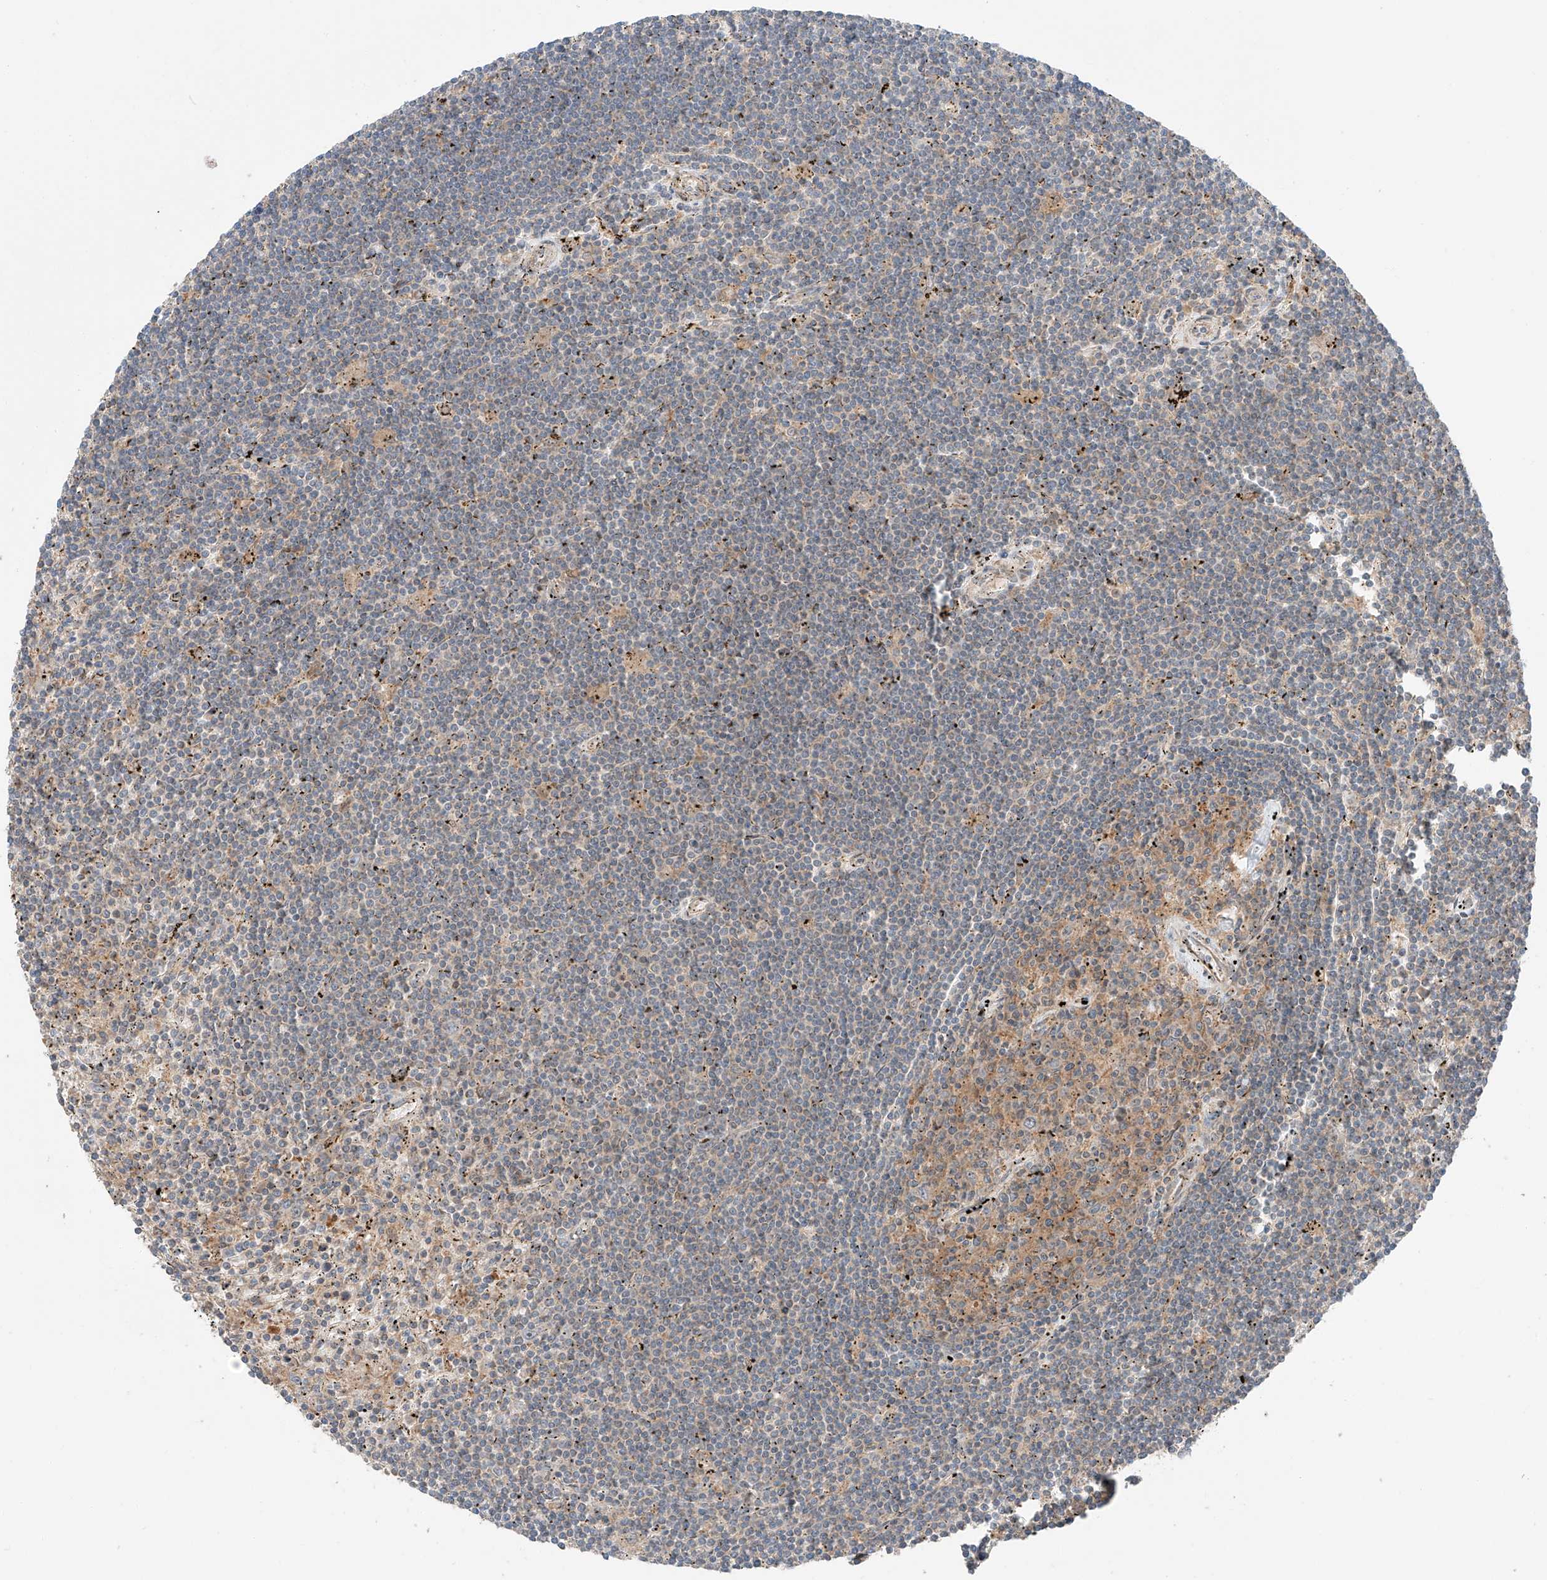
{"staining": {"intensity": "negative", "quantity": "none", "location": "none"}, "tissue": "lymphoma", "cell_type": "Tumor cells", "image_type": "cancer", "snomed": [{"axis": "morphology", "description": "Malignant lymphoma, non-Hodgkin's type, Low grade"}, {"axis": "topography", "description": "Spleen"}], "caption": "Tumor cells are negative for brown protein staining in malignant lymphoma, non-Hodgkin's type (low-grade).", "gene": "XPNPEP1", "patient": {"sex": "male", "age": 76}}